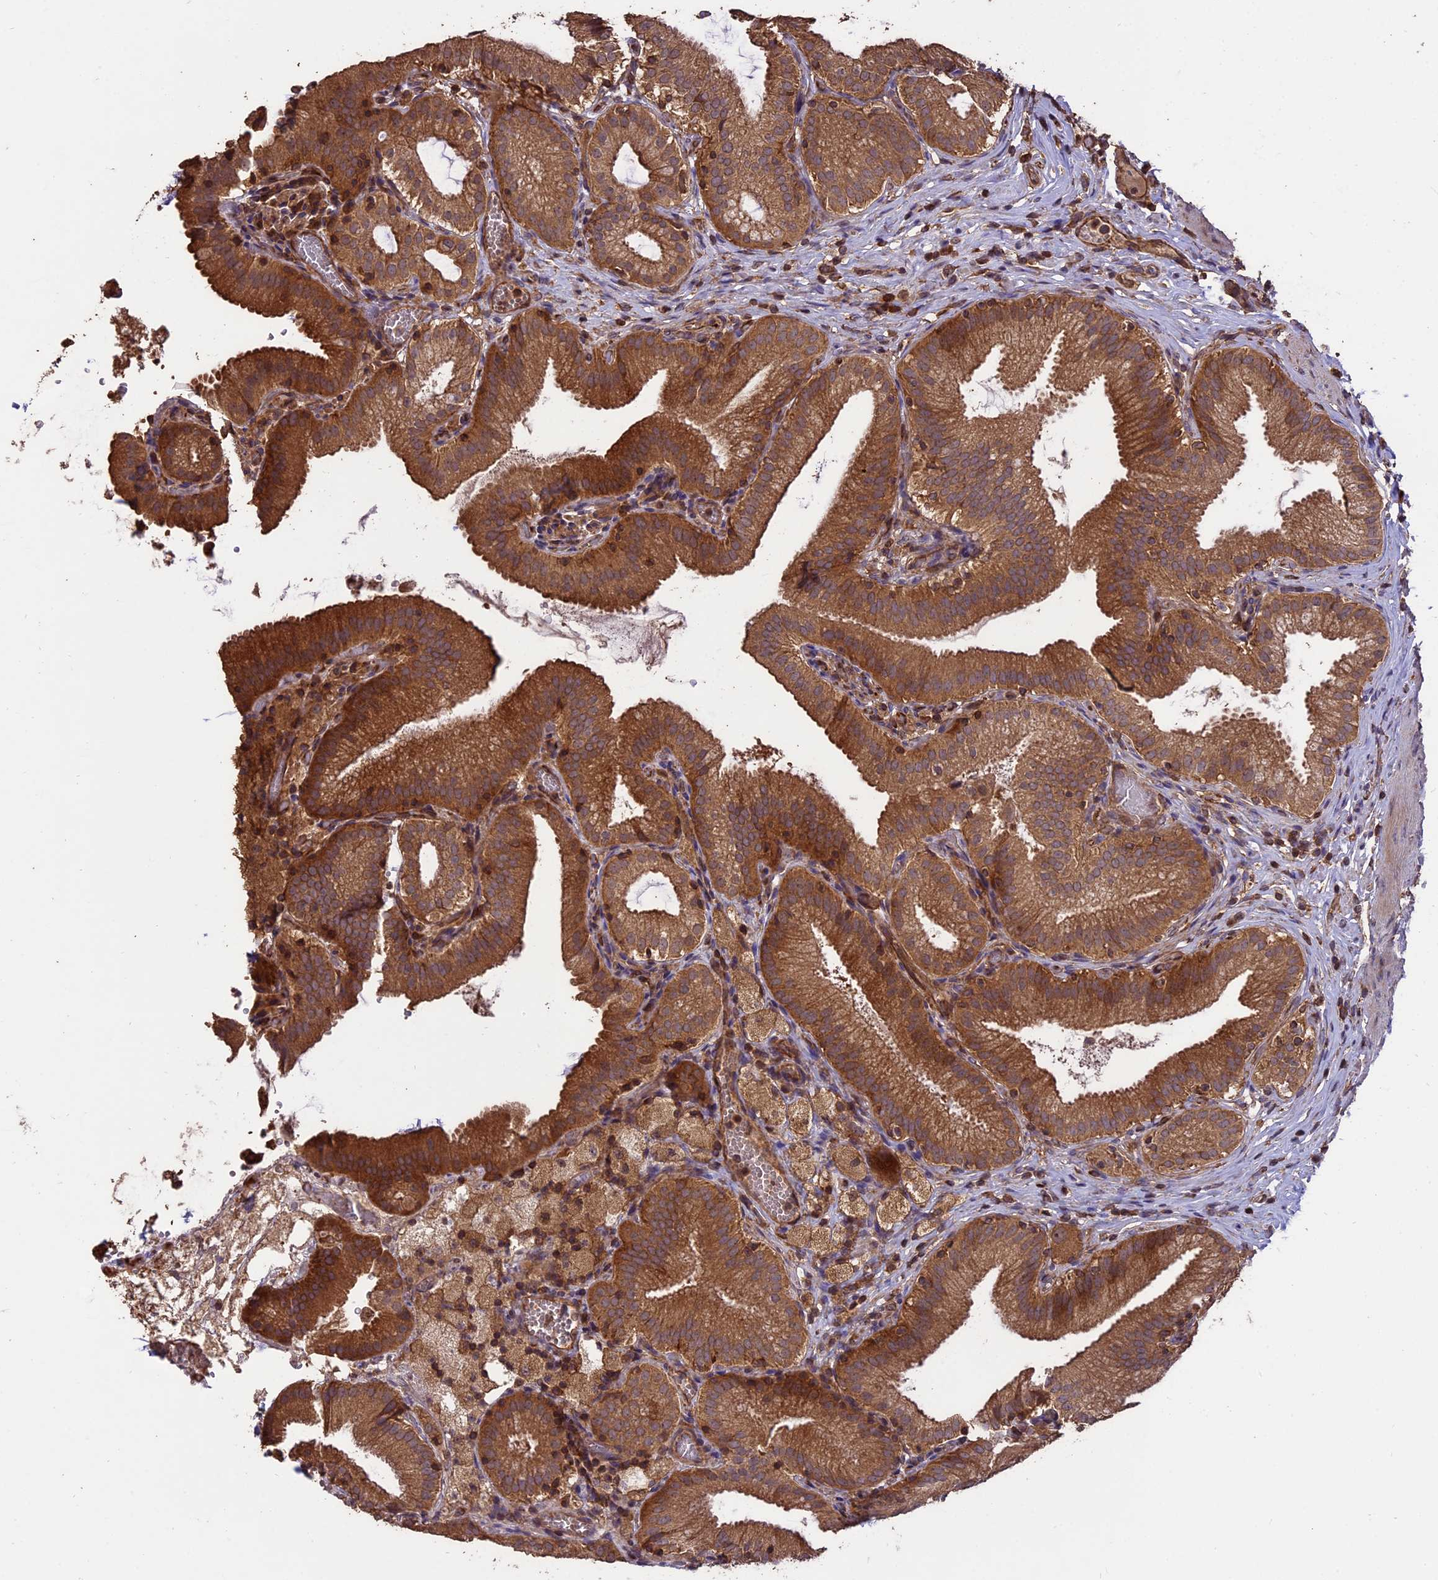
{"staining": {"intensity": "moderate", "quantity": ">75%", "location": "cytoplasmic/membranous"}, "tissue": "gallbladder", "cell_type": "Glandular cells", "image_type": "normal", "snomed": [{"axis": "morphology", "description": "Normal tissue, NOS"}, {"axis": "topography", "description": "Gallbladder"}], "caption": "Gallbladder stained with DAB IHC reveals medium levels of moderate cytoplasmic/membranous positivity in about >75% of glandular cells.", "gene": "TTLL10", "patient": {"sex": "male", "age": 54}}